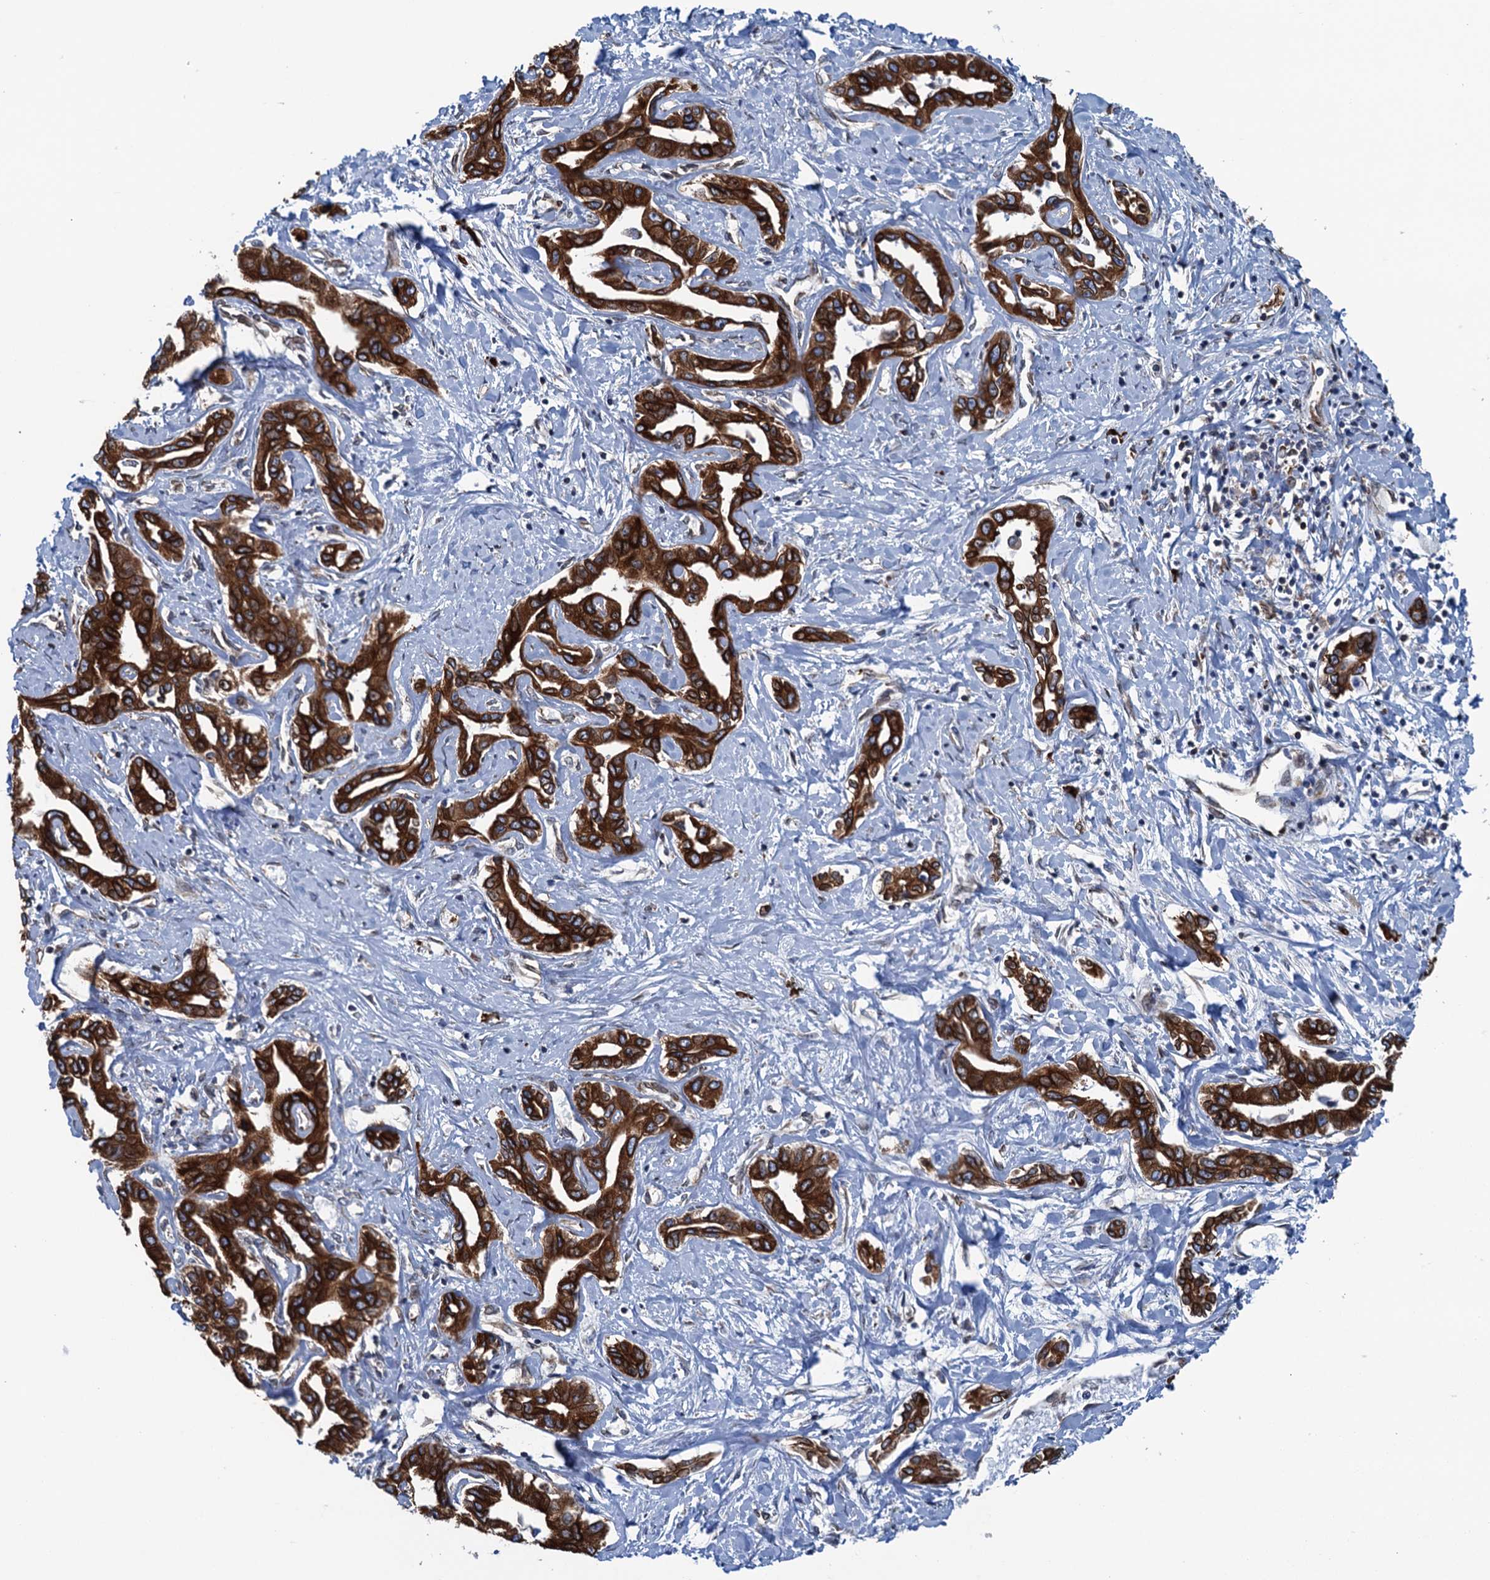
{"staining": {"intensity": "strong", "quantity": ">75%", "location": "cytoplasmic/membranous"}, "tissue": "liver cancer", "cell_type": "Tumor cells", "image_type": "cancer", "snomed": [{"axis": "morphology", "description": "Cholangiocarcinoma"}, {"axis": "topography", "description": "Liver"}], "caption": "Protein expression by IHC demonstrates strong cytoplasmic/membranous positivity in approximately >75% of tumor cells in cholangiocarcinoma (liver). (Stains: DAB (3,3'-diaminobenzidine) in brown, nuclei in blue, Microscopy: brightfield microscopy at high magnification).", "gene": "TMEM205", "patient": {"sex": "male", "age": 59}}